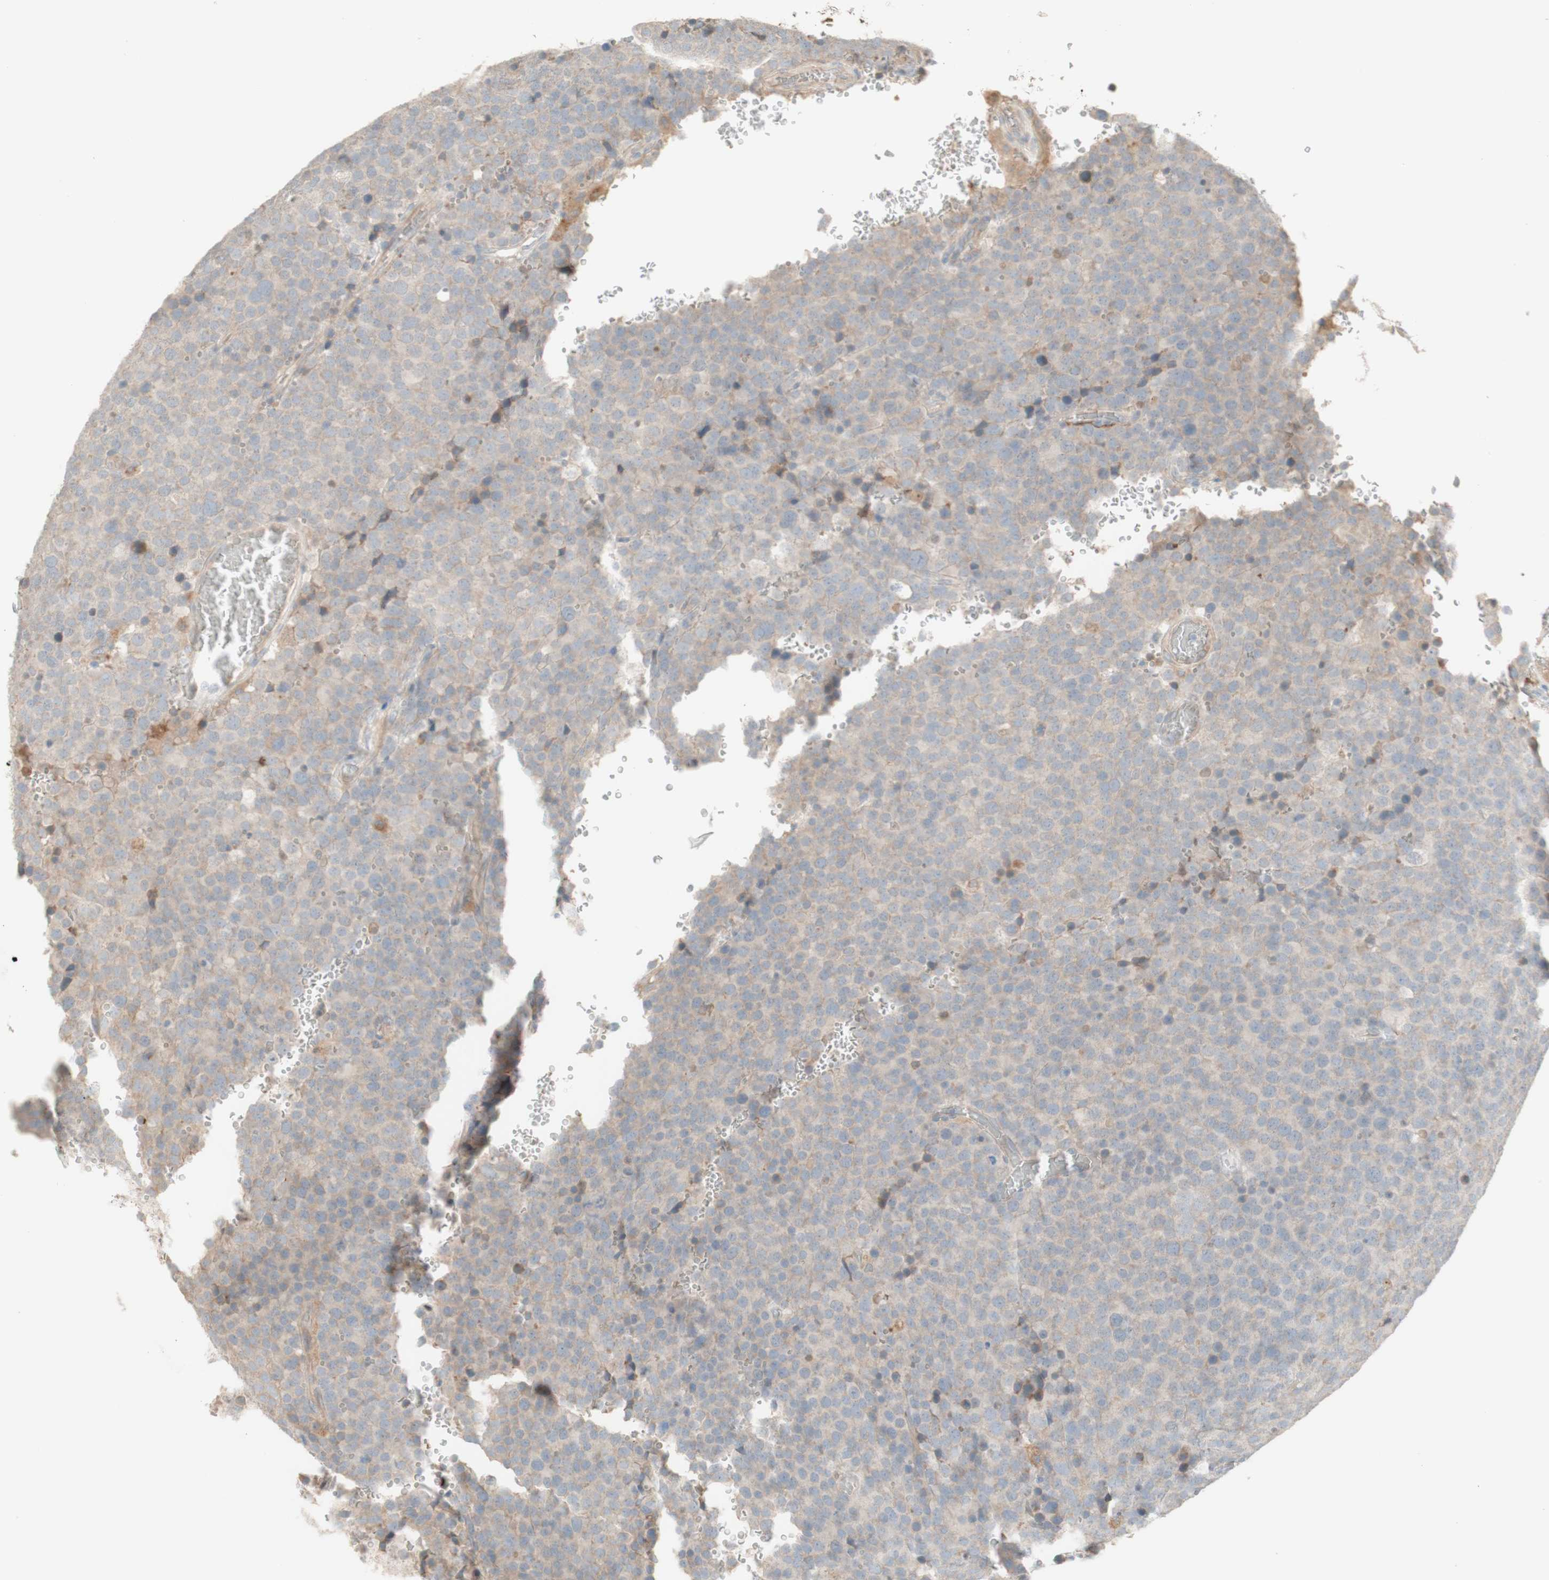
{"staining": {"intensity": "negative", "quantity": "none", "location": "none"}, "tissue": "testis cancer", "cell_type": "Tumor cells", "image_type": "cancer", "snomed": [{"axis": "morphology", "description": "Seminoma, NOS"}, {"axis": "topography", "description": "Testis"}], "caption": "This photomicrograph is of testis cancer stained with immunohistochemistry to label a protein in brown with the nuclei are counter-stained blue. There is no positivity in tumor cells.", "gene": "PTGER4", "patient": {"sex": "male", "age": 71}}